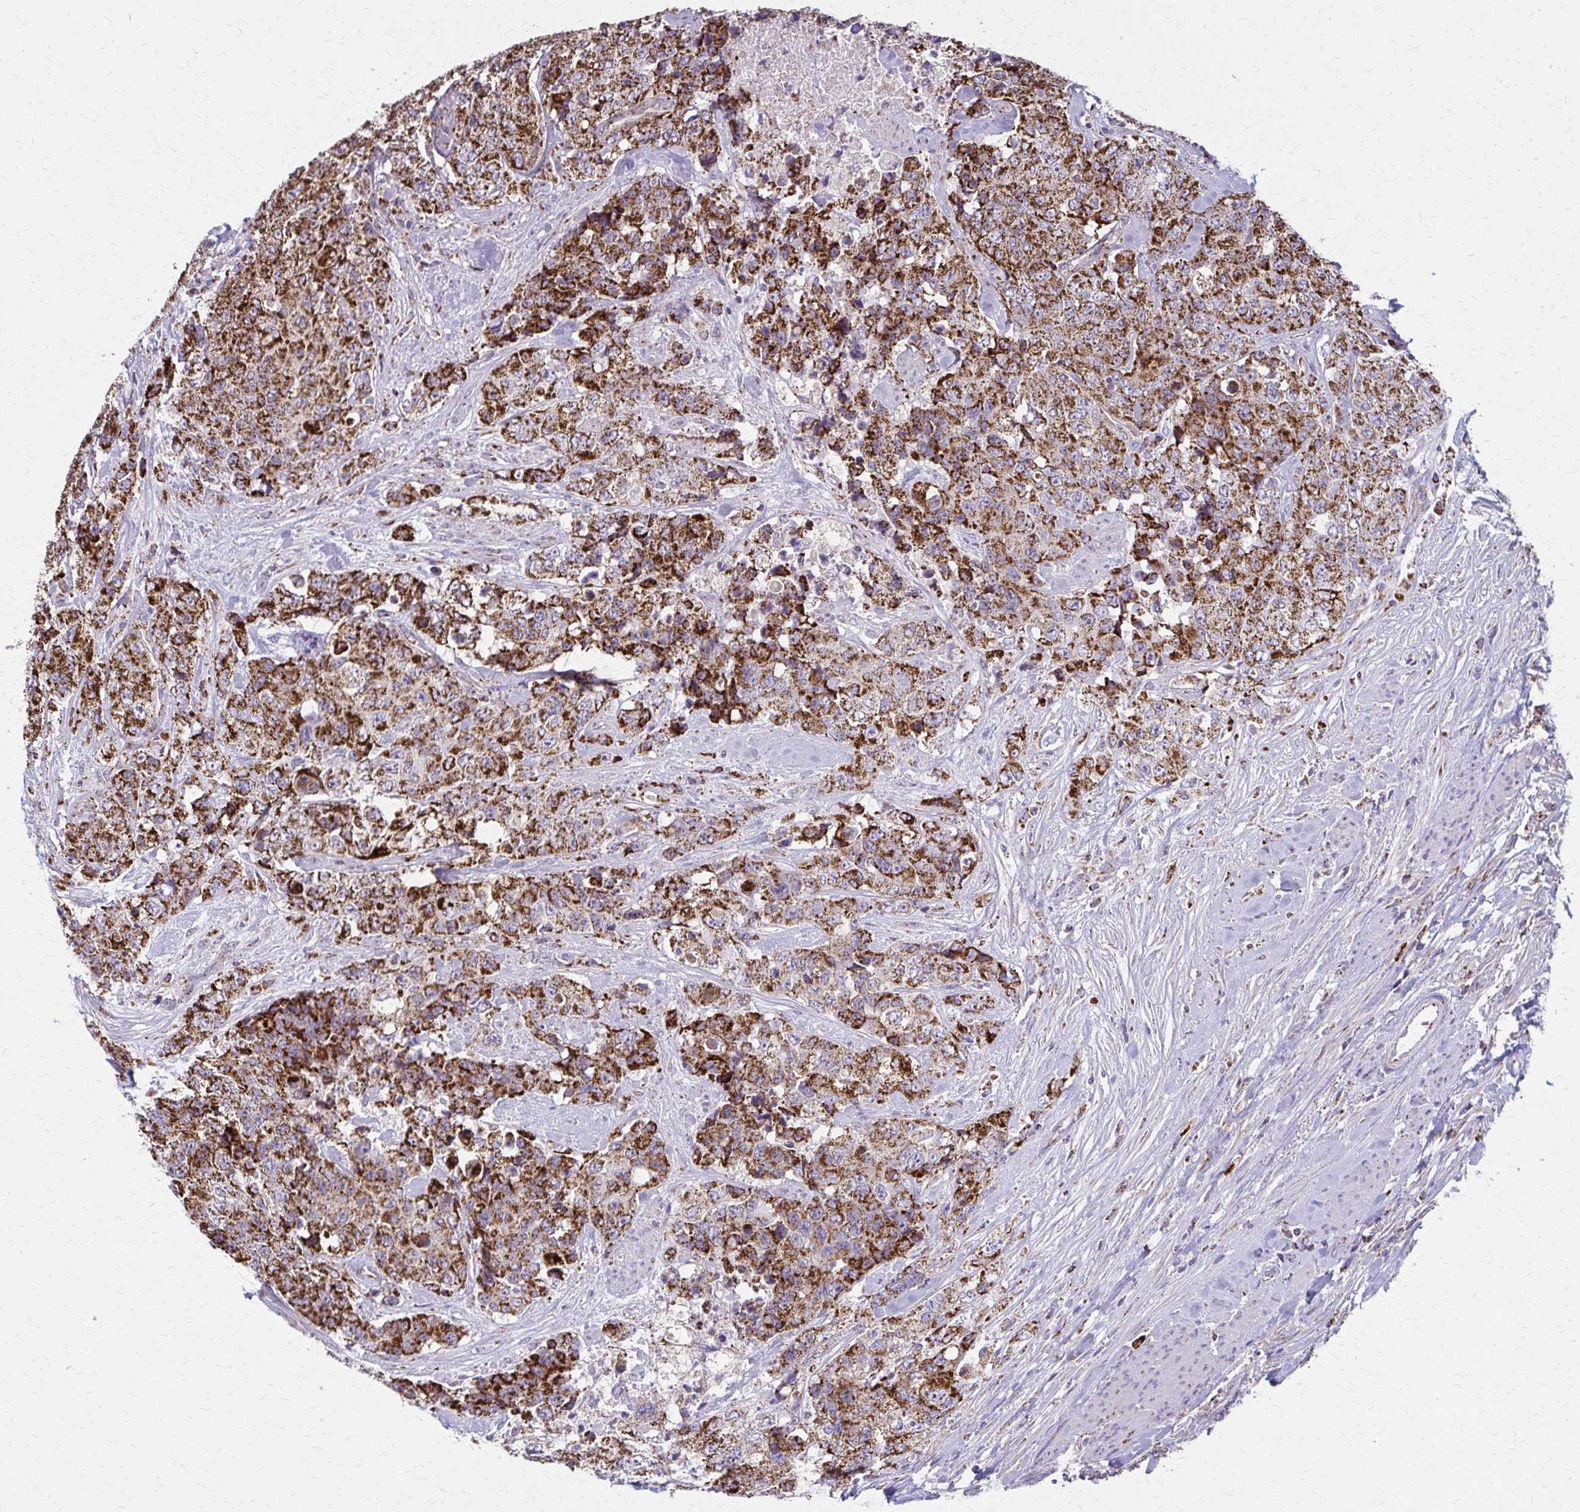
{"staining": {"intensity": "strong", "quantity": ">75%", "location": "cytoplasmic/membranous"}, "tissue": "urothelial cancer", "cell_type": "Tumor cells", "image_type": "cancer", "snomed": [{"axis": "morphology", "description": "Urothelial carcinoma, High grade"}, {"axis": "topography", "description": "Urinary bladder"}], "caption": "High-grade urothelial carcinoma stained for a protein (brown) shows strong cytoplasmic/membranous positive expression in approximately >75% of tumor cells.", "gene": "TVP23A", "patient": {"sex": "female", "age": 78}}